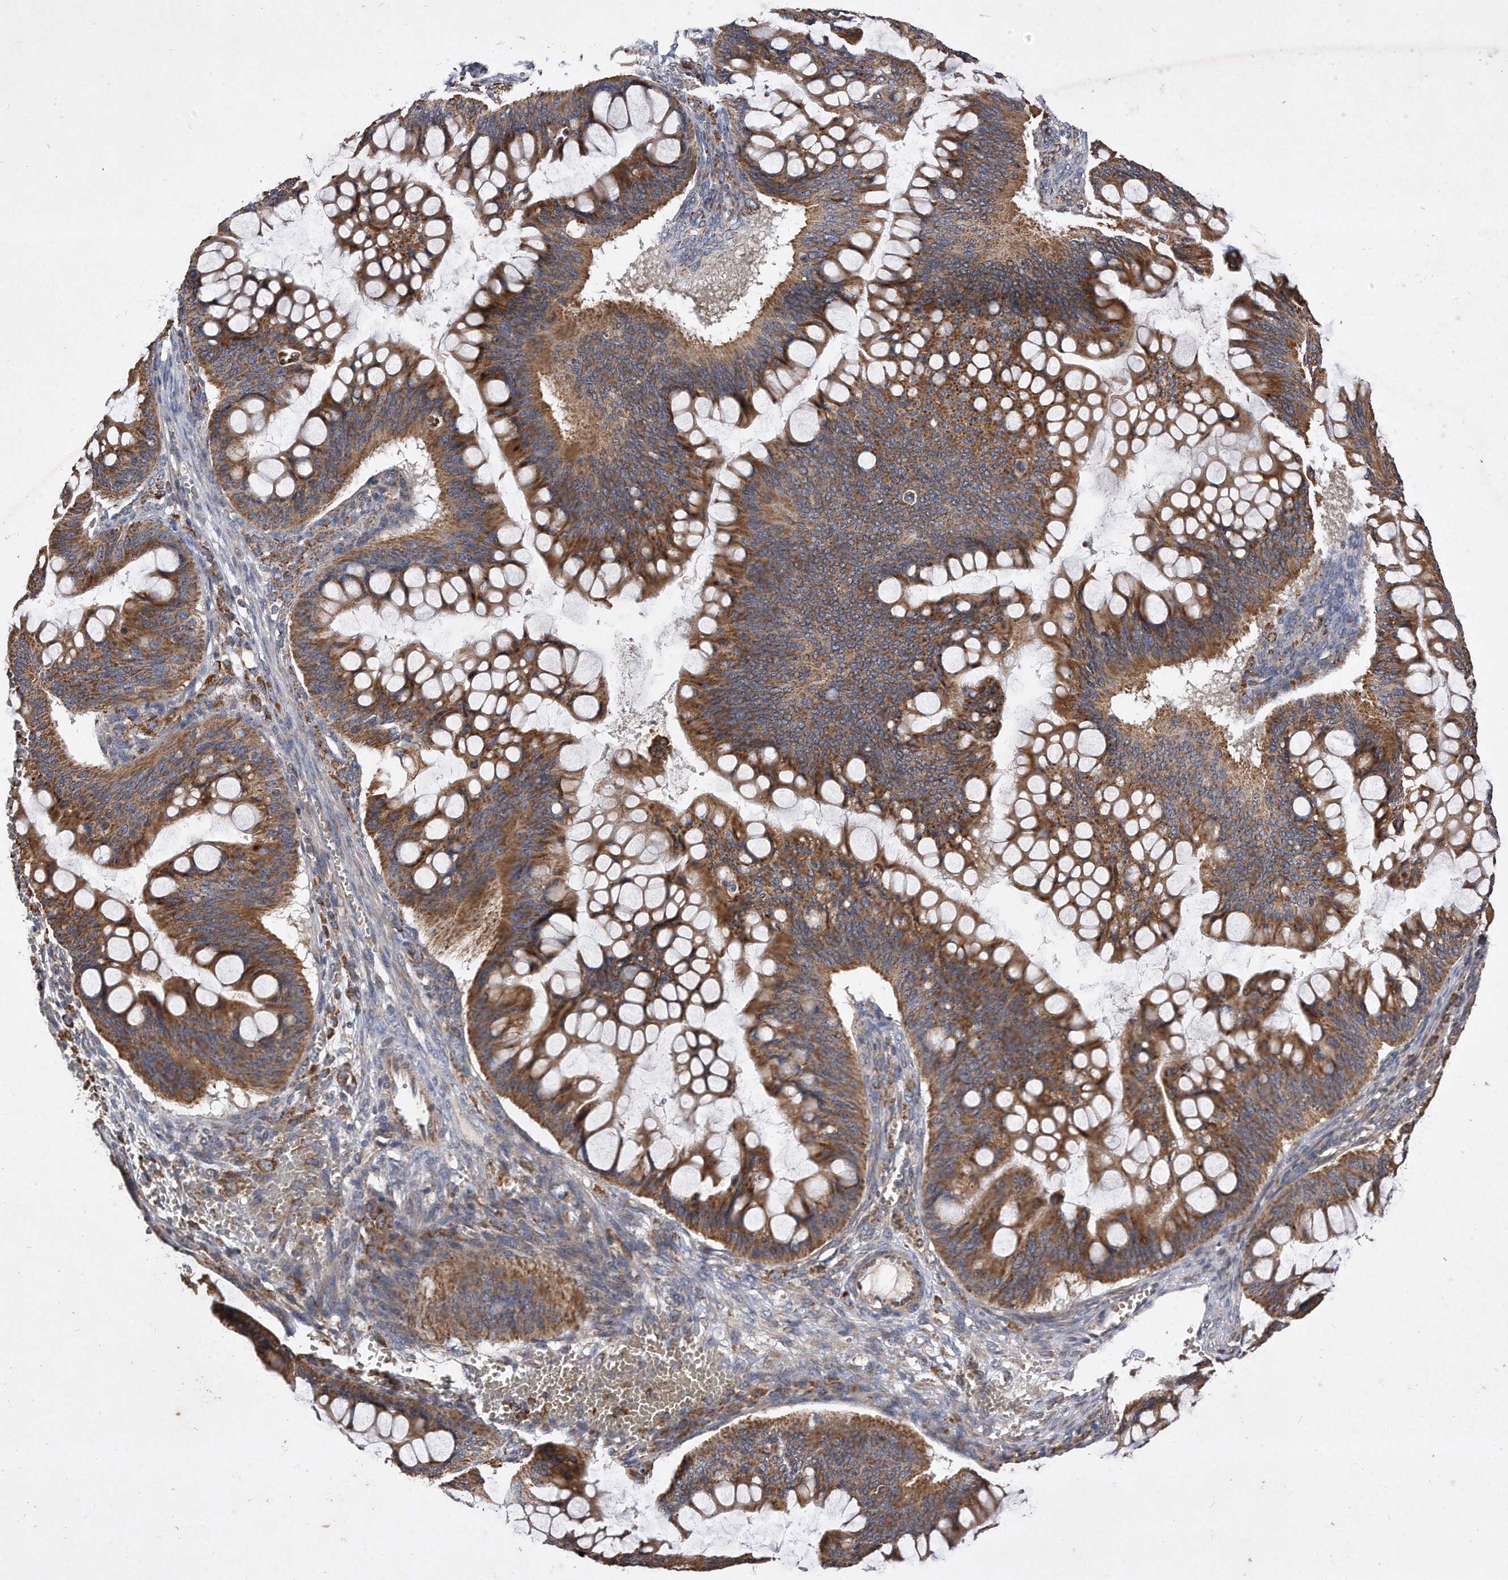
{"staining": {"intensity": "moderate", "quantity": ">75%", "location": "cytoplasmic/membranous"}, "tissue": "ovarian cancer", "cell_type": "Tumor cells", "image_type": "cancer", "snomed": [{"axis": "morphology", "description": "Cystadenocarcinoma, mucinous, NOS"}, {"axis": "topography", "description": "Ovary"}], "caption": "IHC image of ovarian mucinous cystadenocarcinoma stained for a protein (brown), which shows medium levels of moderate cytoplasmic/membranous expression in about >75% of tumor cells.", "gene": "PPP5C", "patient": {"sex": "female", "age": 73}}